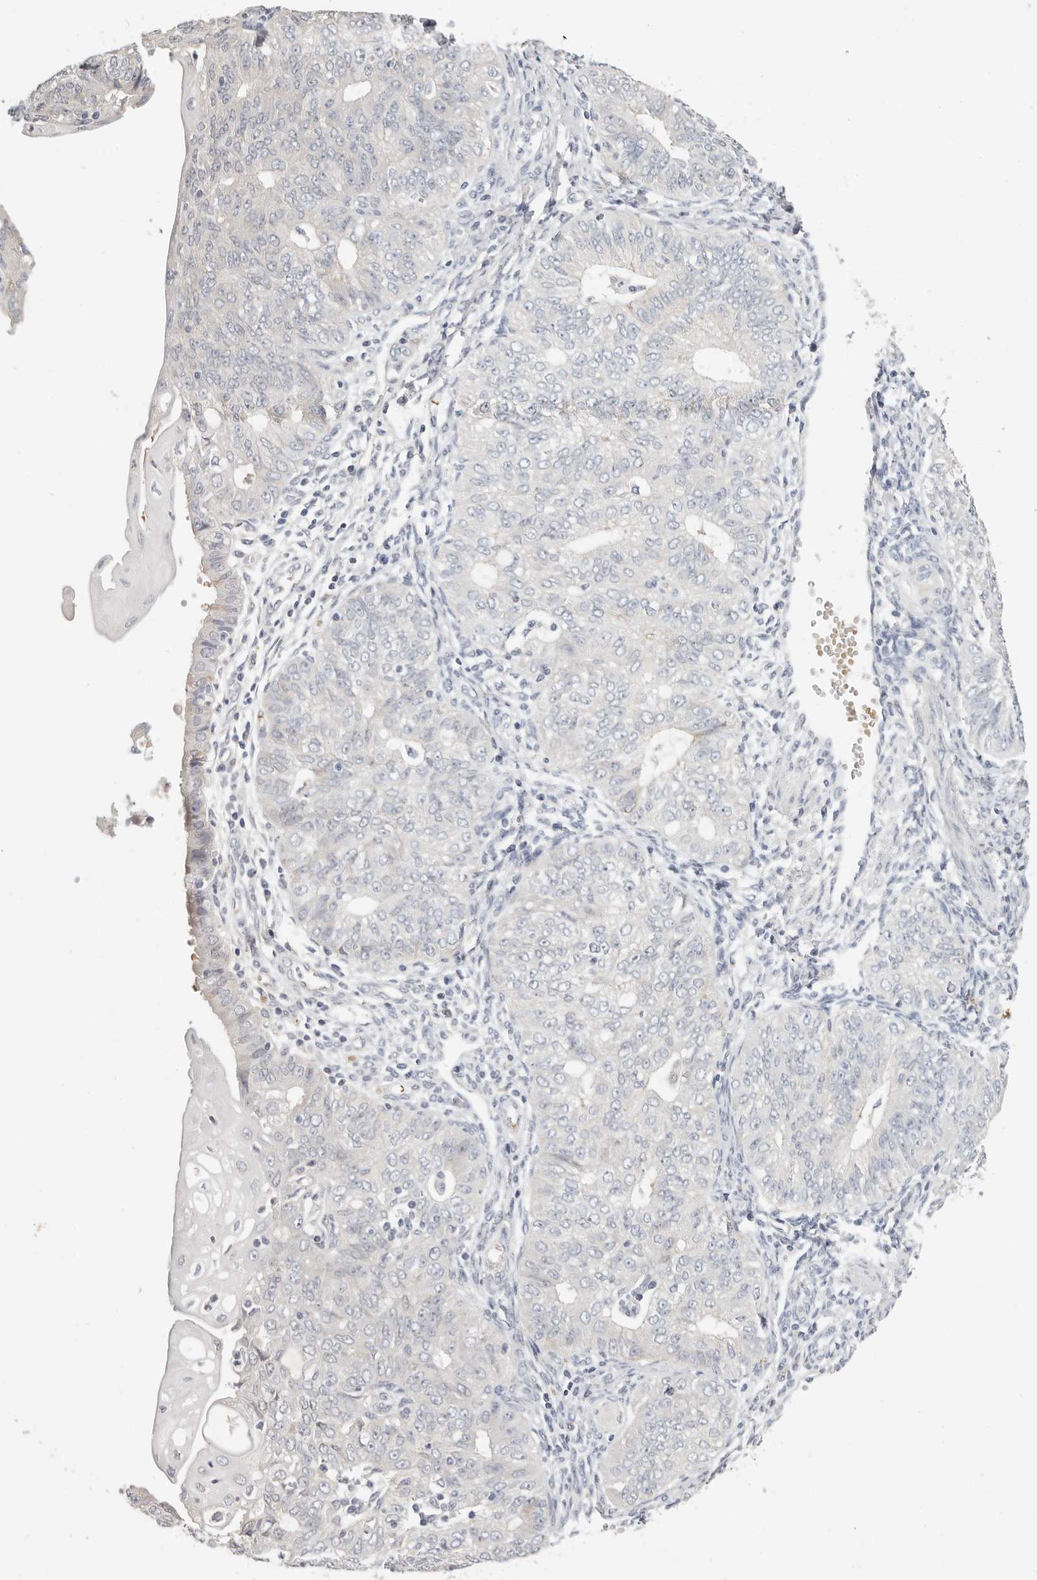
{"staining": {"intensity": "negative", "quantity": "none", "location": "none"}, "tissue": "endometrial cancer", "cell_type": "Tumor cells", "image_type": "cancer", "snomed": [{"axis": "morphology", "description": "Adenocarcinoma, NOS"}, {"axis": "topography", "description": "Endometrium"}], "caption": "Protein analysis of endometrial cancer (adenocarcinoma) displays no significant staining in tumor cells.", "gene": "TMEM63B", "patient": {"sex": "female", "age": 32}}